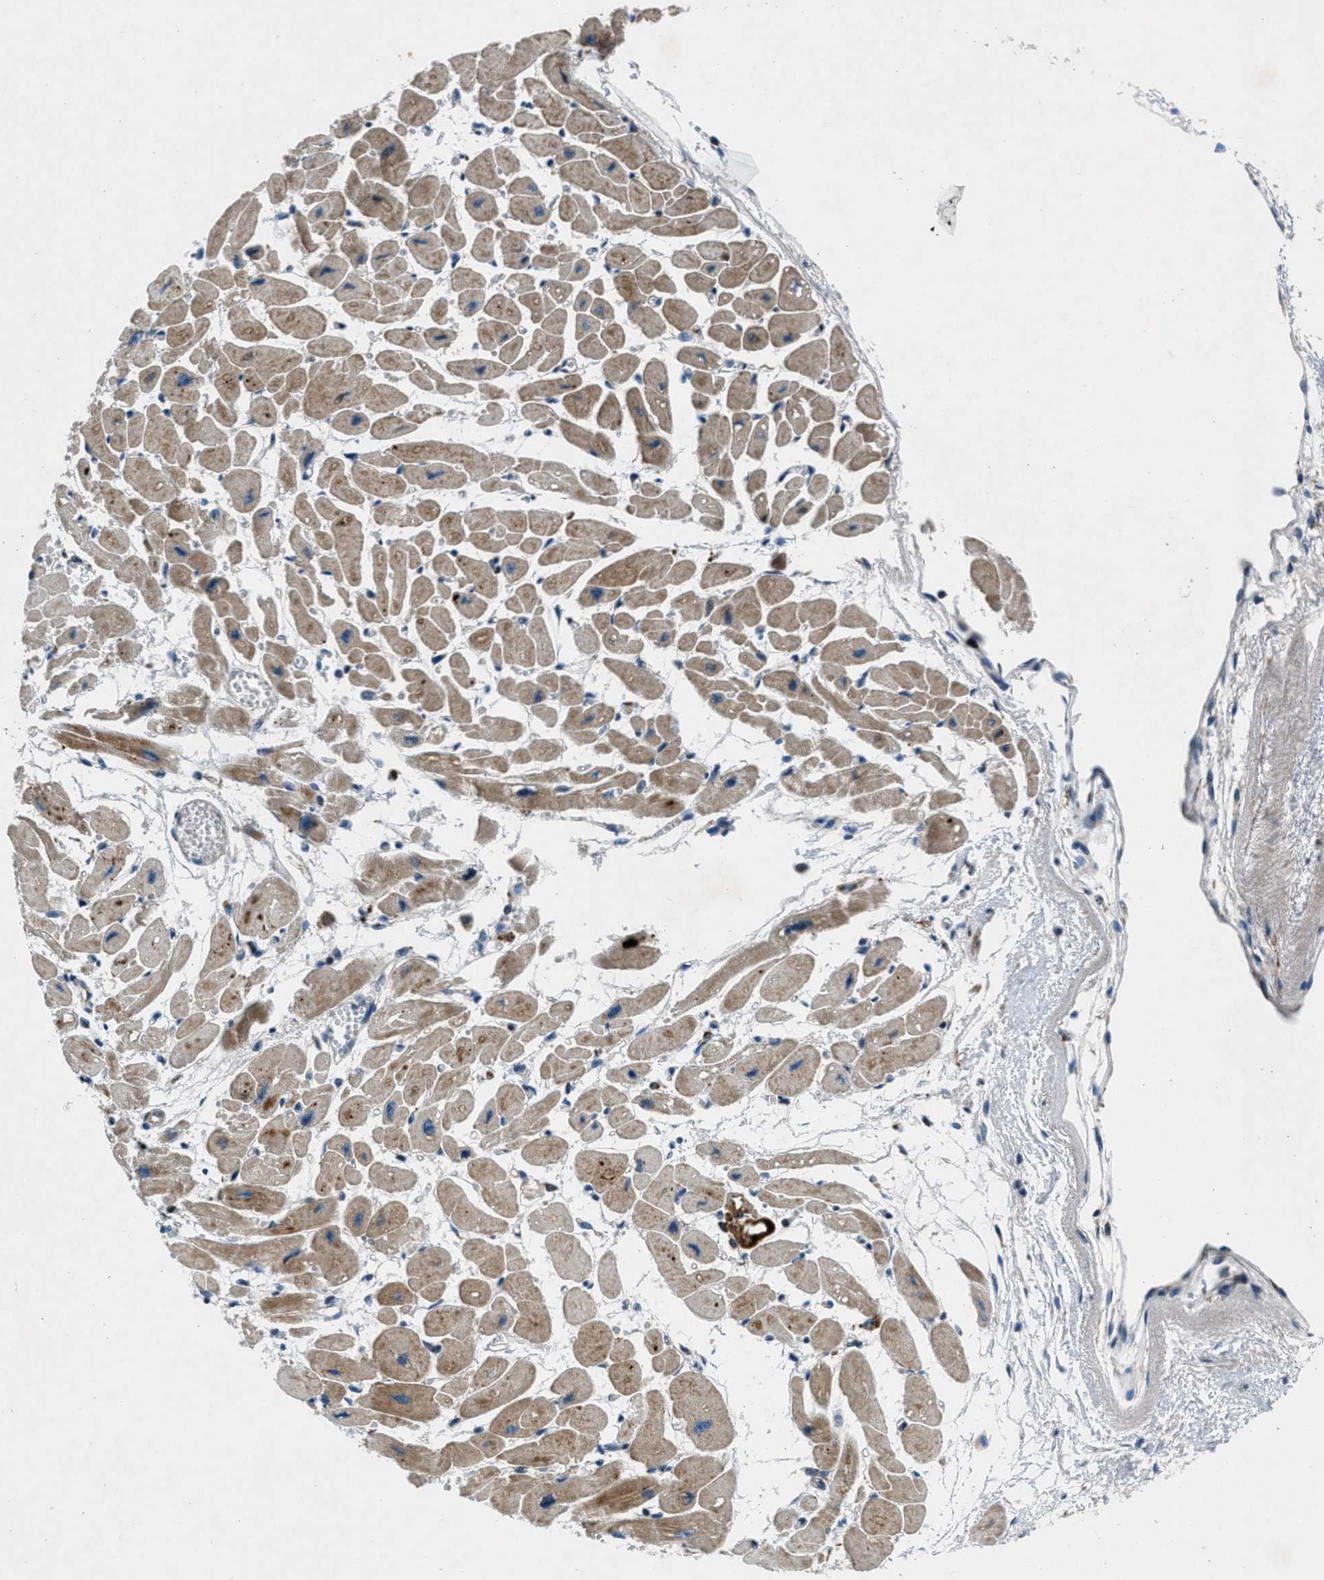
{"staining": {"intensity": "moderate", "quantity": ">75%", "location": "cytoplasmic/membranous"}, "tissue": "heart muscle", "cell_type": "Cardiomyocytes", "image_type": "normal", "snomed": [{"axis": "morphology", "description": "Normal tissue, NOS"}, {"axis": "topography", "description": "Heart"}], "caption": "Normal heart muscle displays moderate cytoplasmic/membranous positivity in about >75% of cardiomyocytes The protein of interest is stained brown, and the nuclei are stained in blue (DAB IHC with brightfield microscopy, high magnification)..", "gene": "CLEC2D", "patient": {"sex": "female", "age": 54}}